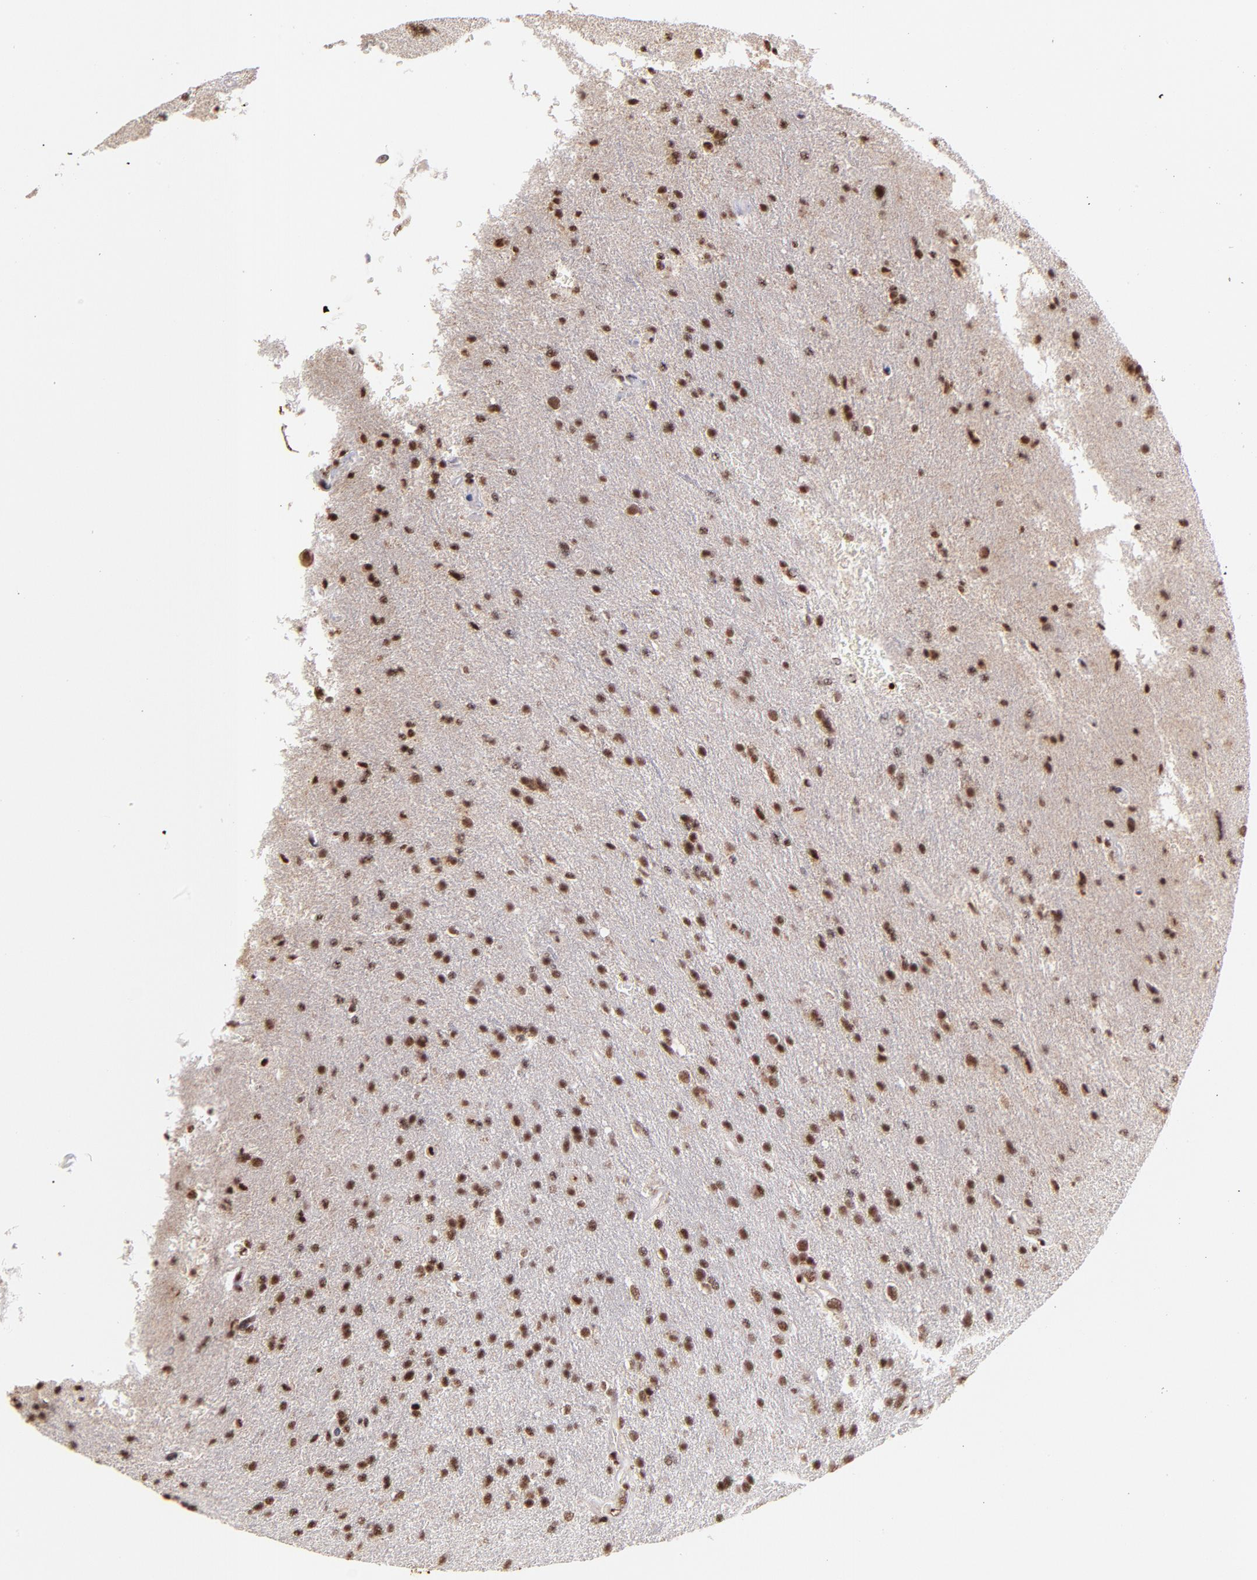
{"staining": {"intensity": "moderate", "quantity": ">75%", "location": "nuclear"}, "tissue": "glioma", "cell_type": "Tumor cells", "image_type": "cancer", "snomed": [{"axis": "morphology", "description": "Glioma, malignant, High grade"}, {"axis": "topography", "description": "Brain"}], "caption": "IHC of malignant glioma (high-grade) reveals medium levels of moderate nuclear expression in about >75% of tumor cells.", "gene": "ZFX", "patient": {"sex": "male", "age": 33}}